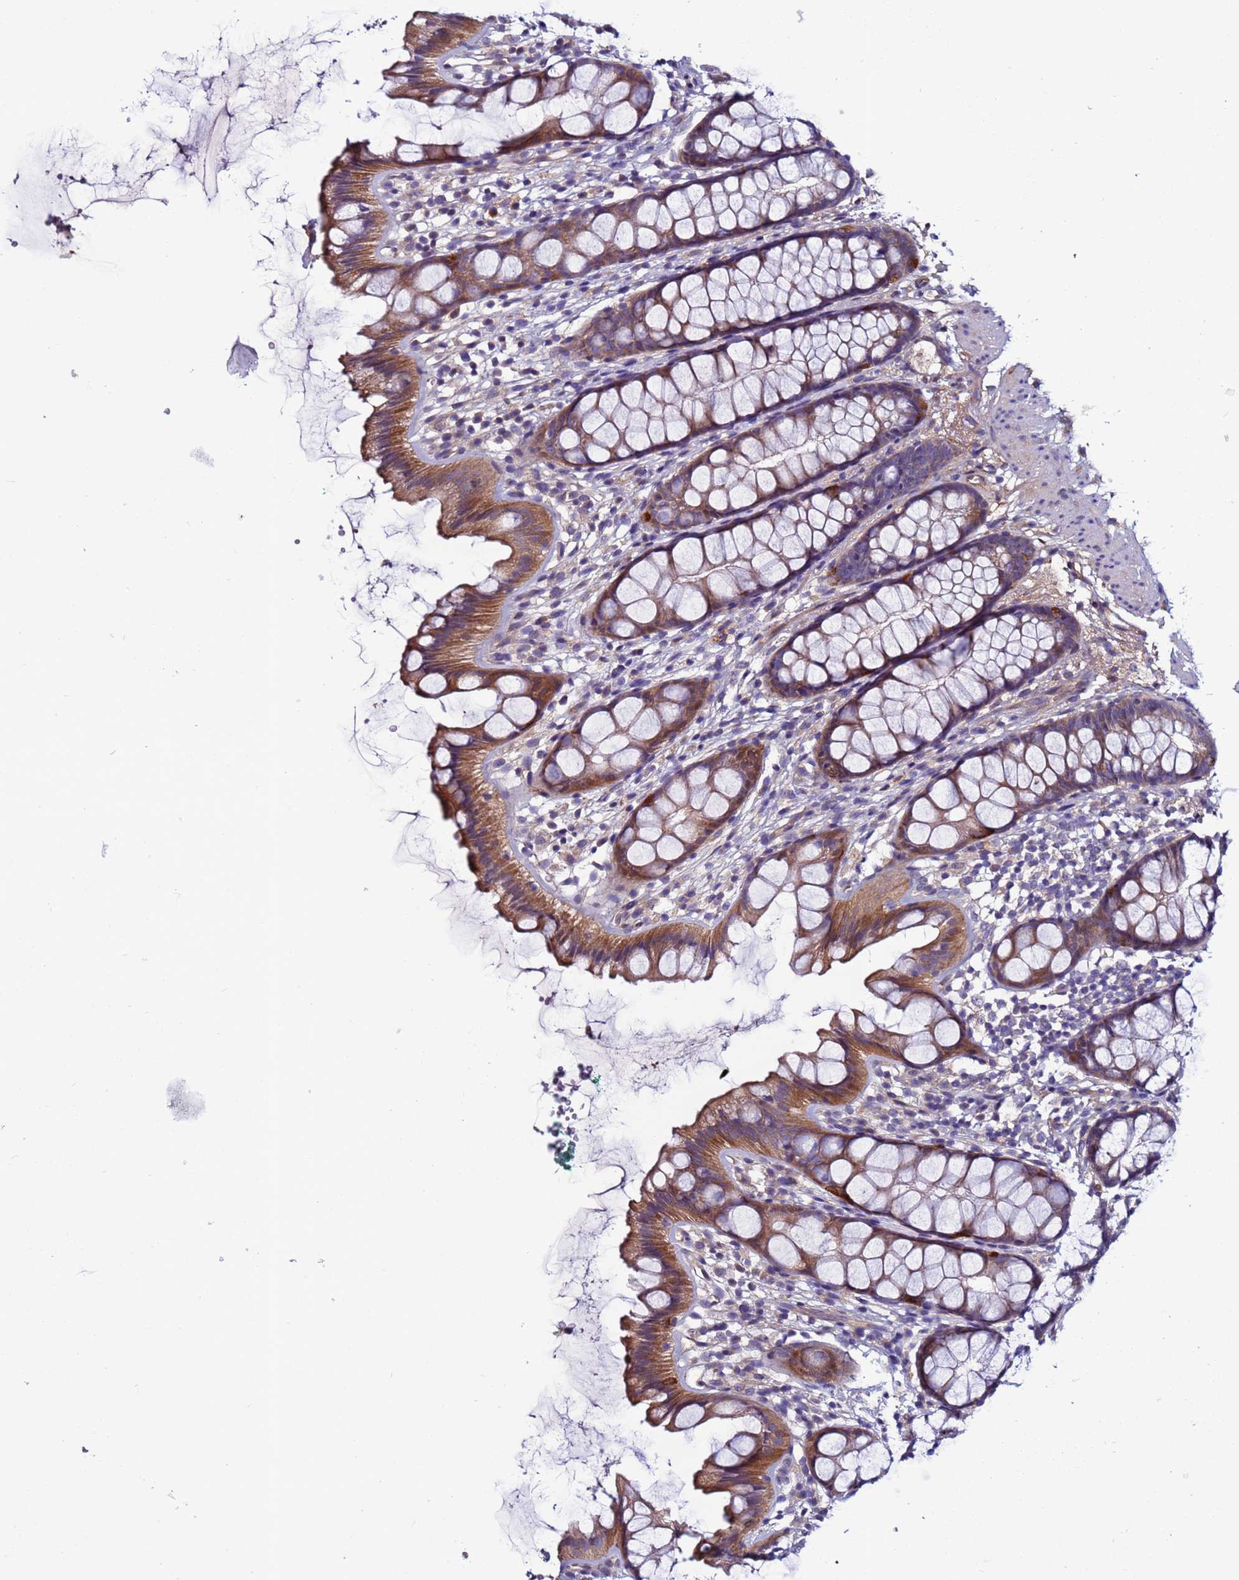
{"staining": {"intensity": "moderate", "quantity": ">75%", "location": "cytoplasmic/membranous"}, "tissue": "rectum", "cell_type": "Glandular cells", "image_type": "normal", "snomed": [{"axis": "morphology", "description": "Normal tissue, NOS"}, {"axis": "topography", "description": "Rectum"}], "caption": "This photomicrograph reveals immunohistochemistry staining of benign human rectum, with medium moderate cytoplasmic/membranous positivity in approximately >75% of glandular cells.", "gene": "C8G", "patient": {"sex": "female", "age": 65}}